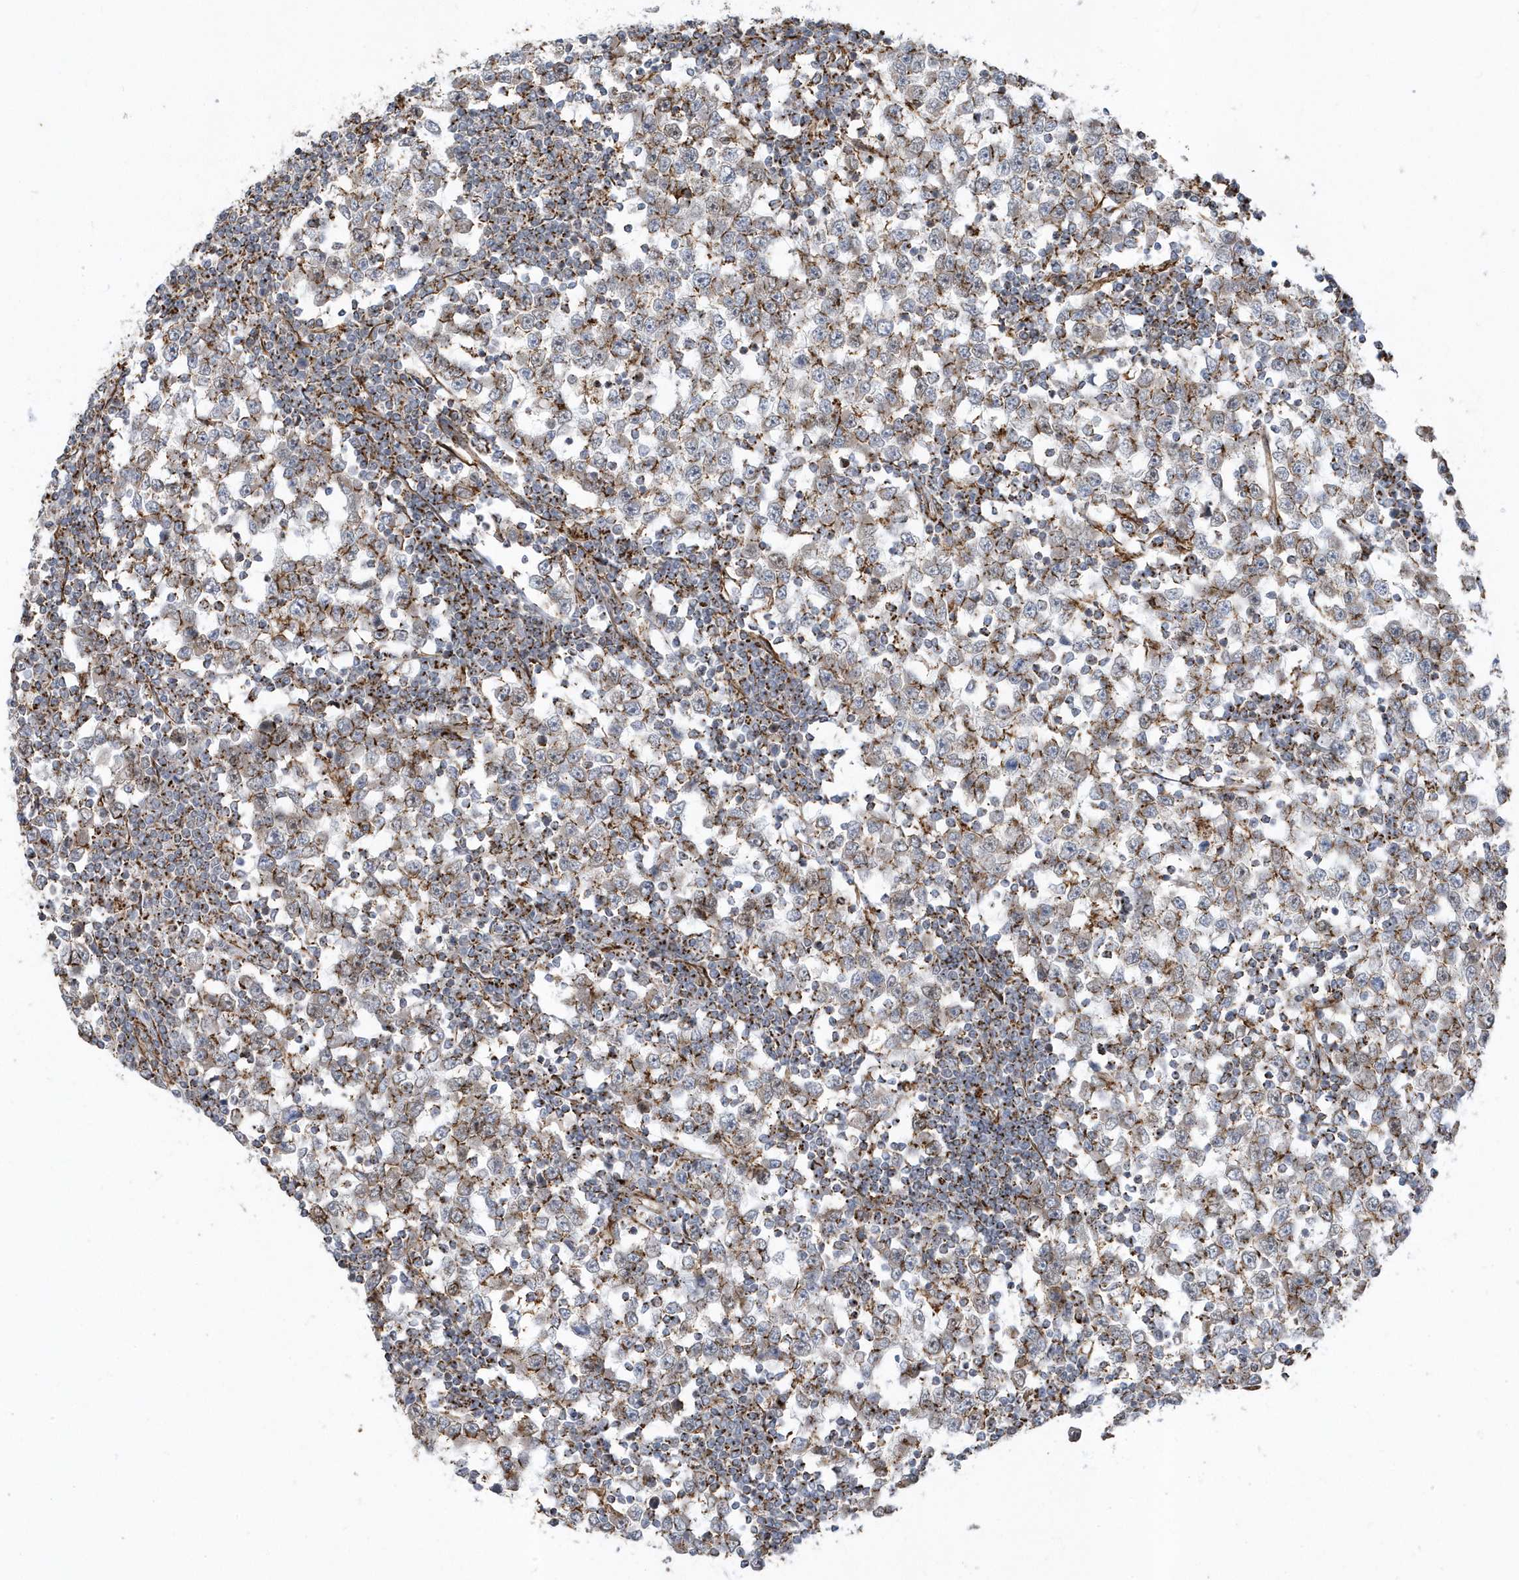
{"staining": {"intensity": "moderate", "quantity": "25%-75%", "location": "cytoplasmic/membranous"}, "tissue": "testis cancer", "cell_type": "Tumor cells", "image_type": "cancer", "snomed": [{"axis": "morphology", "description": "Seminoma, NOS"}, {"axis": "topography", "description": "Testis"}], "caption": "Tumor cells display medium levels of moderate cytoplasmic/membranous staining in approximately 25%-75% of cells in human testis cancer (seminoma). Nuclei are stained in blue.", "gene": "HRH4", "patient": {"sex": "male", "age": 65}}